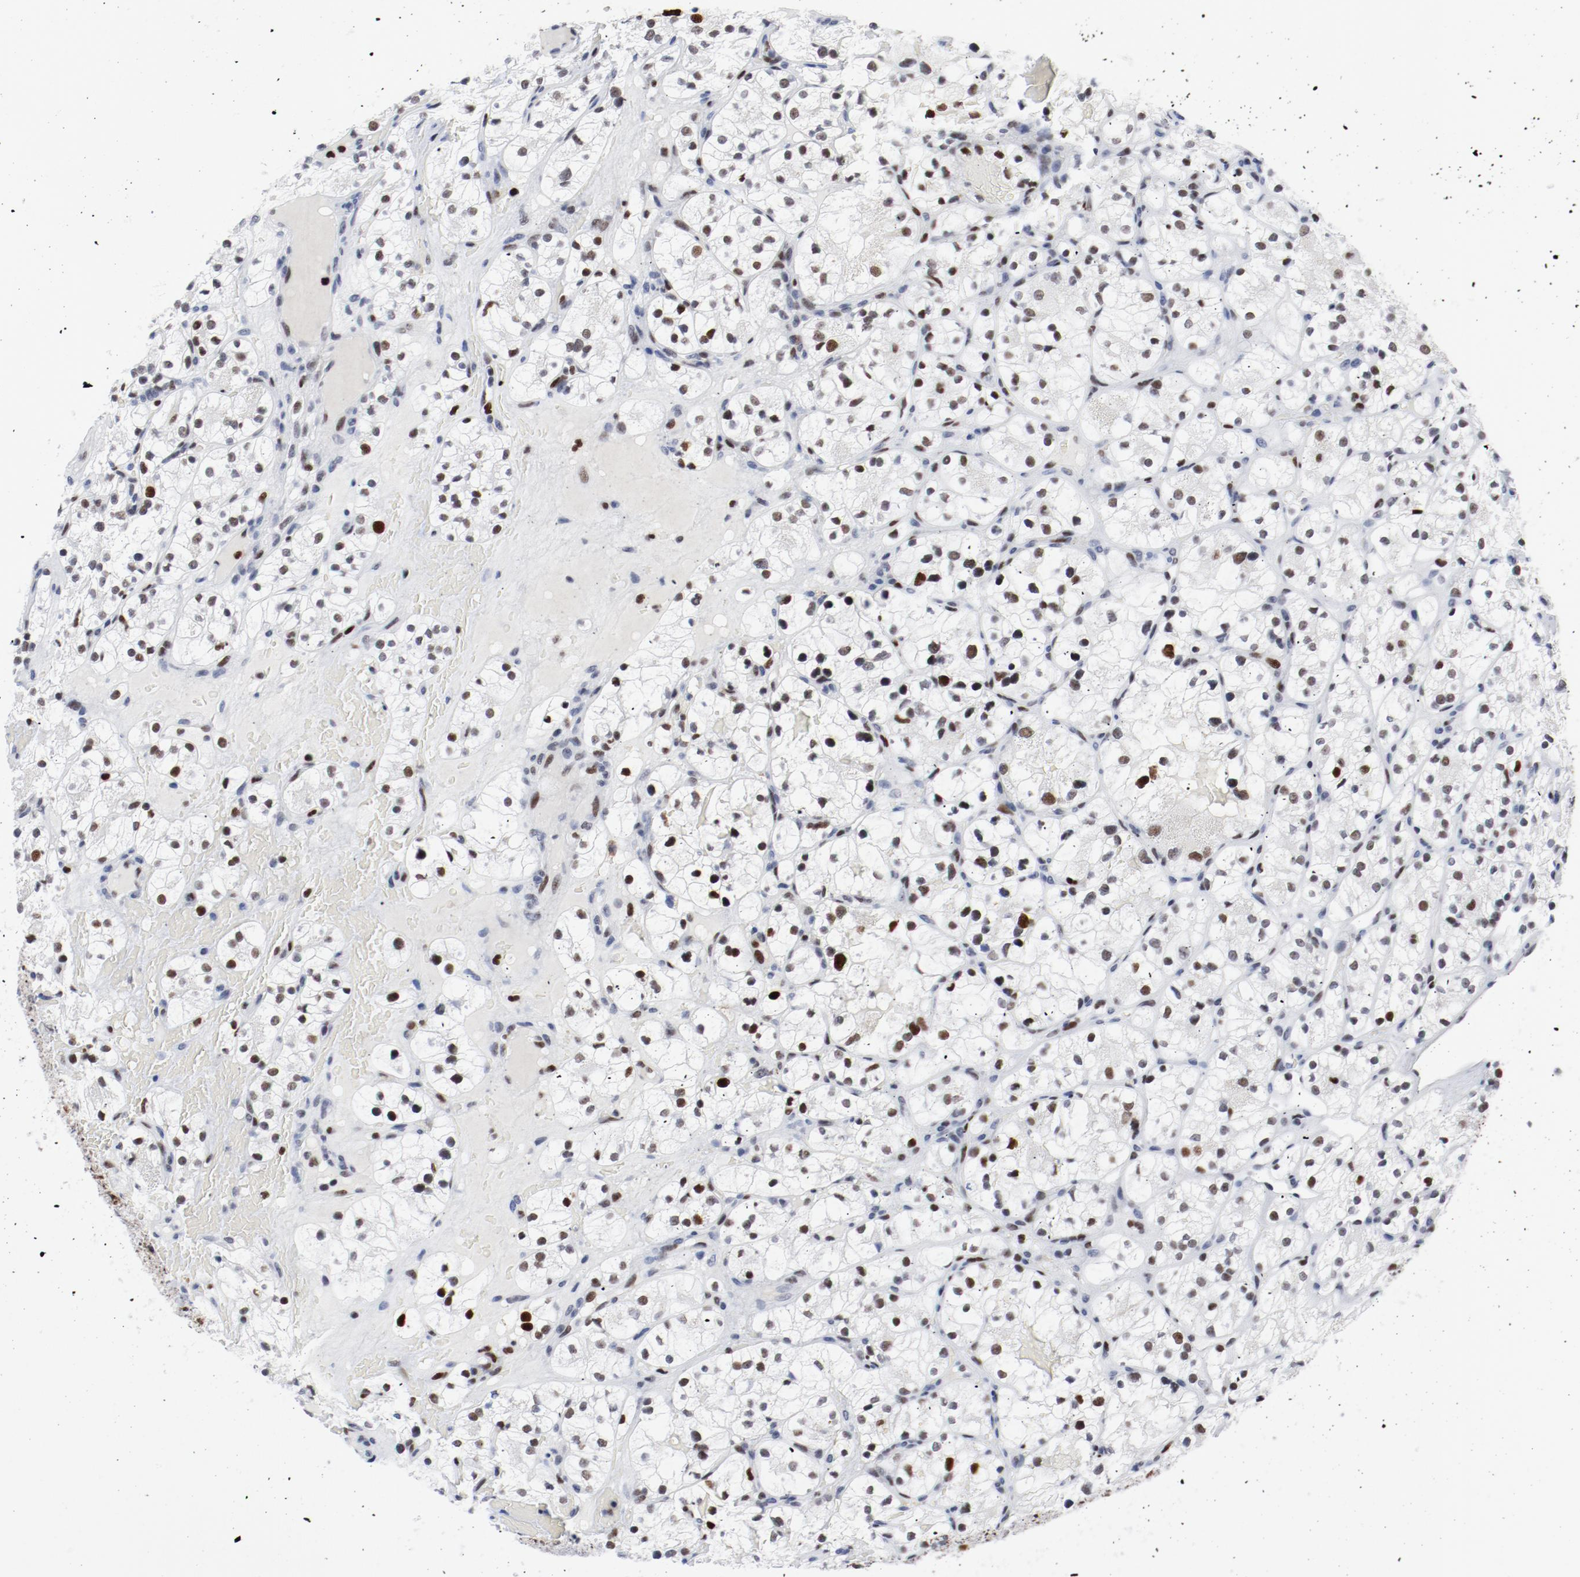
{"staining": {"intensity": "strong", "quantity": "25%-75%", "location": "nuclear"}, "tissue": "renal cancer", "cell_type": "Tumor cells", "image_type": "cancer", "snomed": [{"axis": "morphology", "description": "Adenocarcinoma, NOS"}, {"axis": "topography", "description": "Kidney"}], "caption": "DAB immunohistochemical staining of renal cancer (adenocarcinoma) reveals strong nuclear protein expression in about 25%-75% of tumor cells. (DAB IHC, brown staining for protein, blue staining for nuclei).", "gene": "POLD1", "patient": {"sex": "female", "age": 60}}